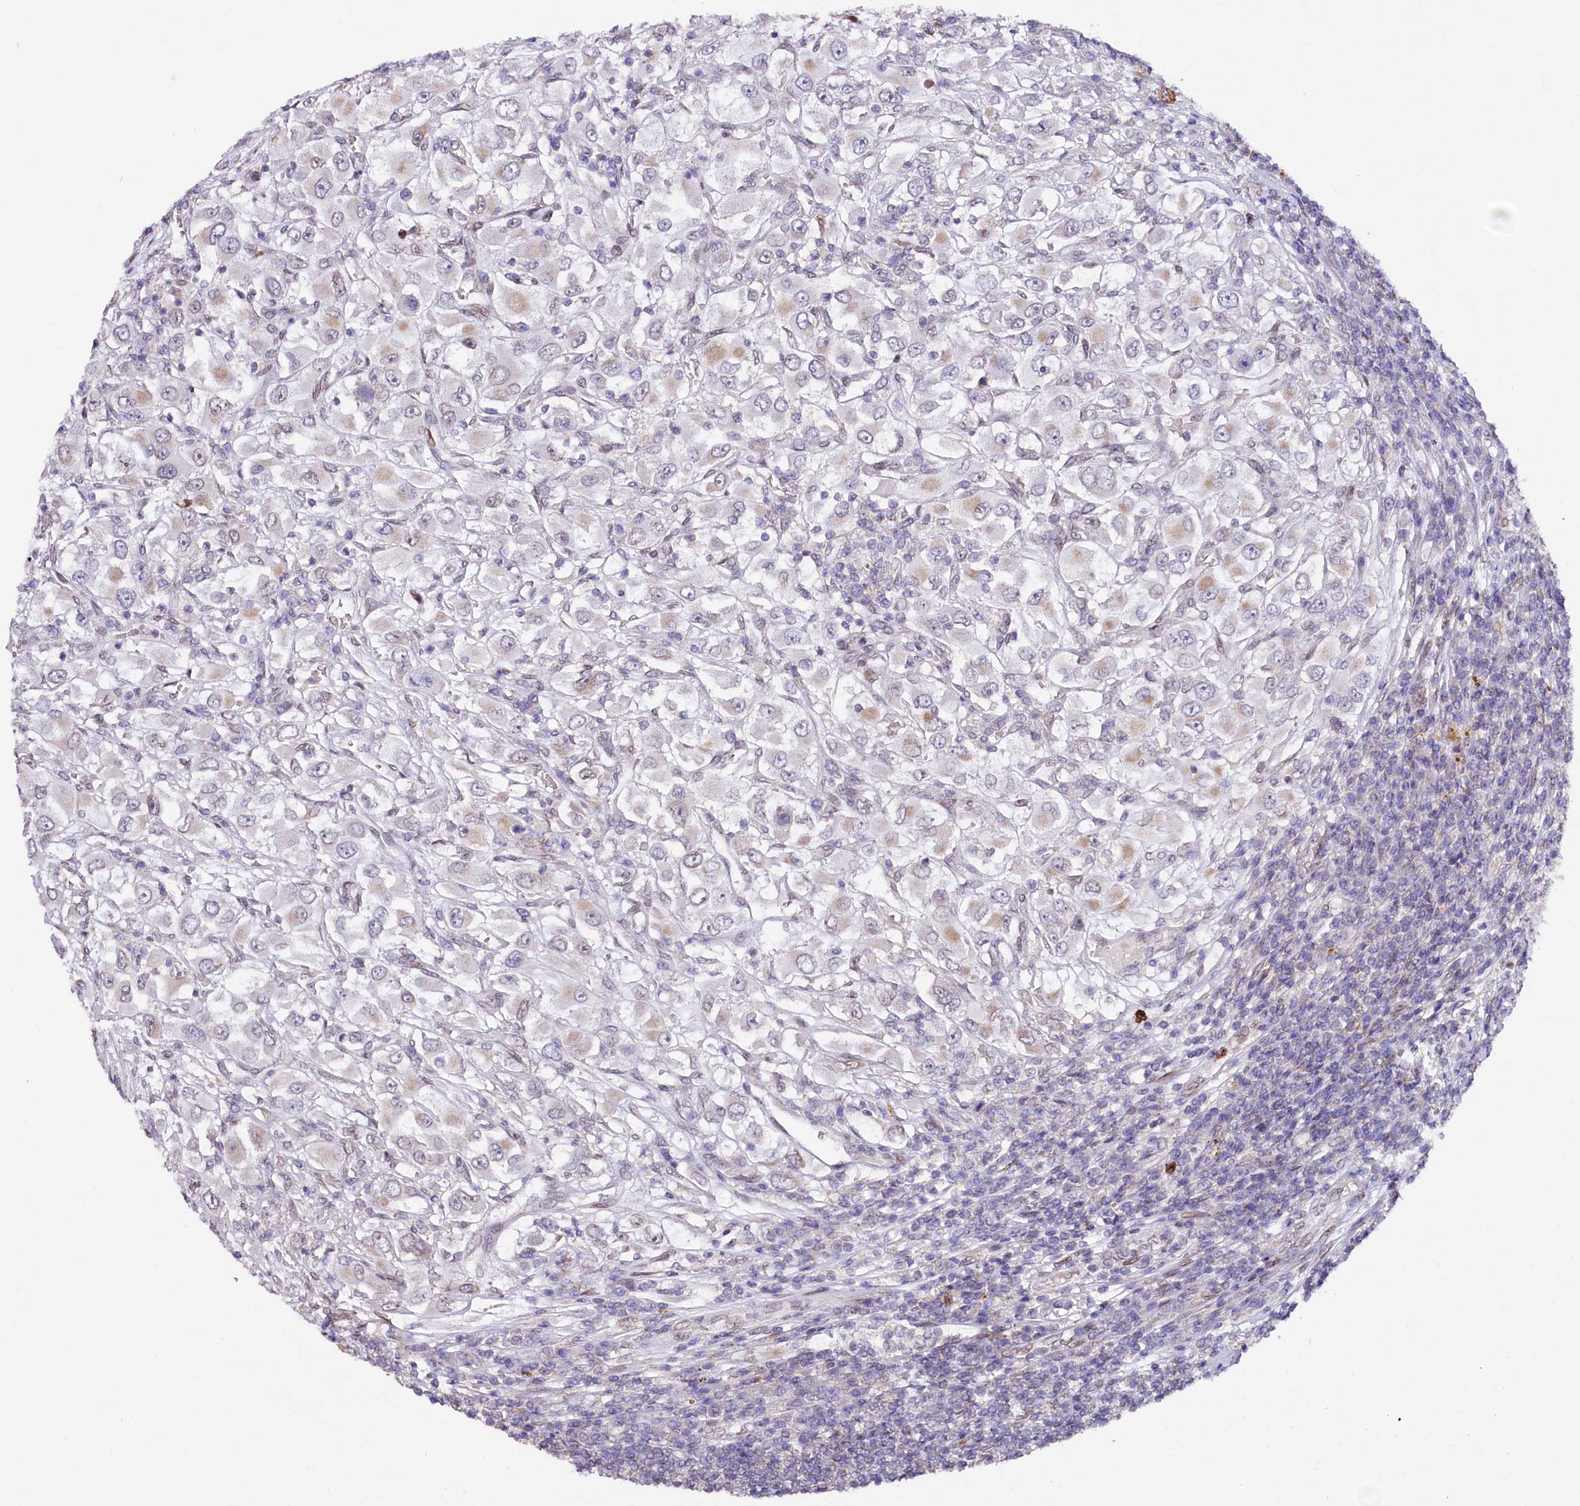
{"staining": {"intensity": "weak", "quantity": "<25%", "location": "cytoplasmic/membranous"}, "tissue": "renal cancer", "cell_type": "Tumor cells", "image_type": "cancer", "snomed": [{"axis": "morphology", "description": "Adenocarcinoma, NOS"}, {"axis": "topography", "description": "Kidney"}], "caption": "A high-resolution photomicrograph shows immunohistochemistry (IHC) staining of adenocarcinoma (renal), which shows no significant positivity in tumor cells. (Brightfield microscopy of DAB (3,3'-diaminobenzidine) immunohistochemistry (IHC) at high magnification).", "gene": "ZNF226", "patient": {"sex": "female", "age": 52}}